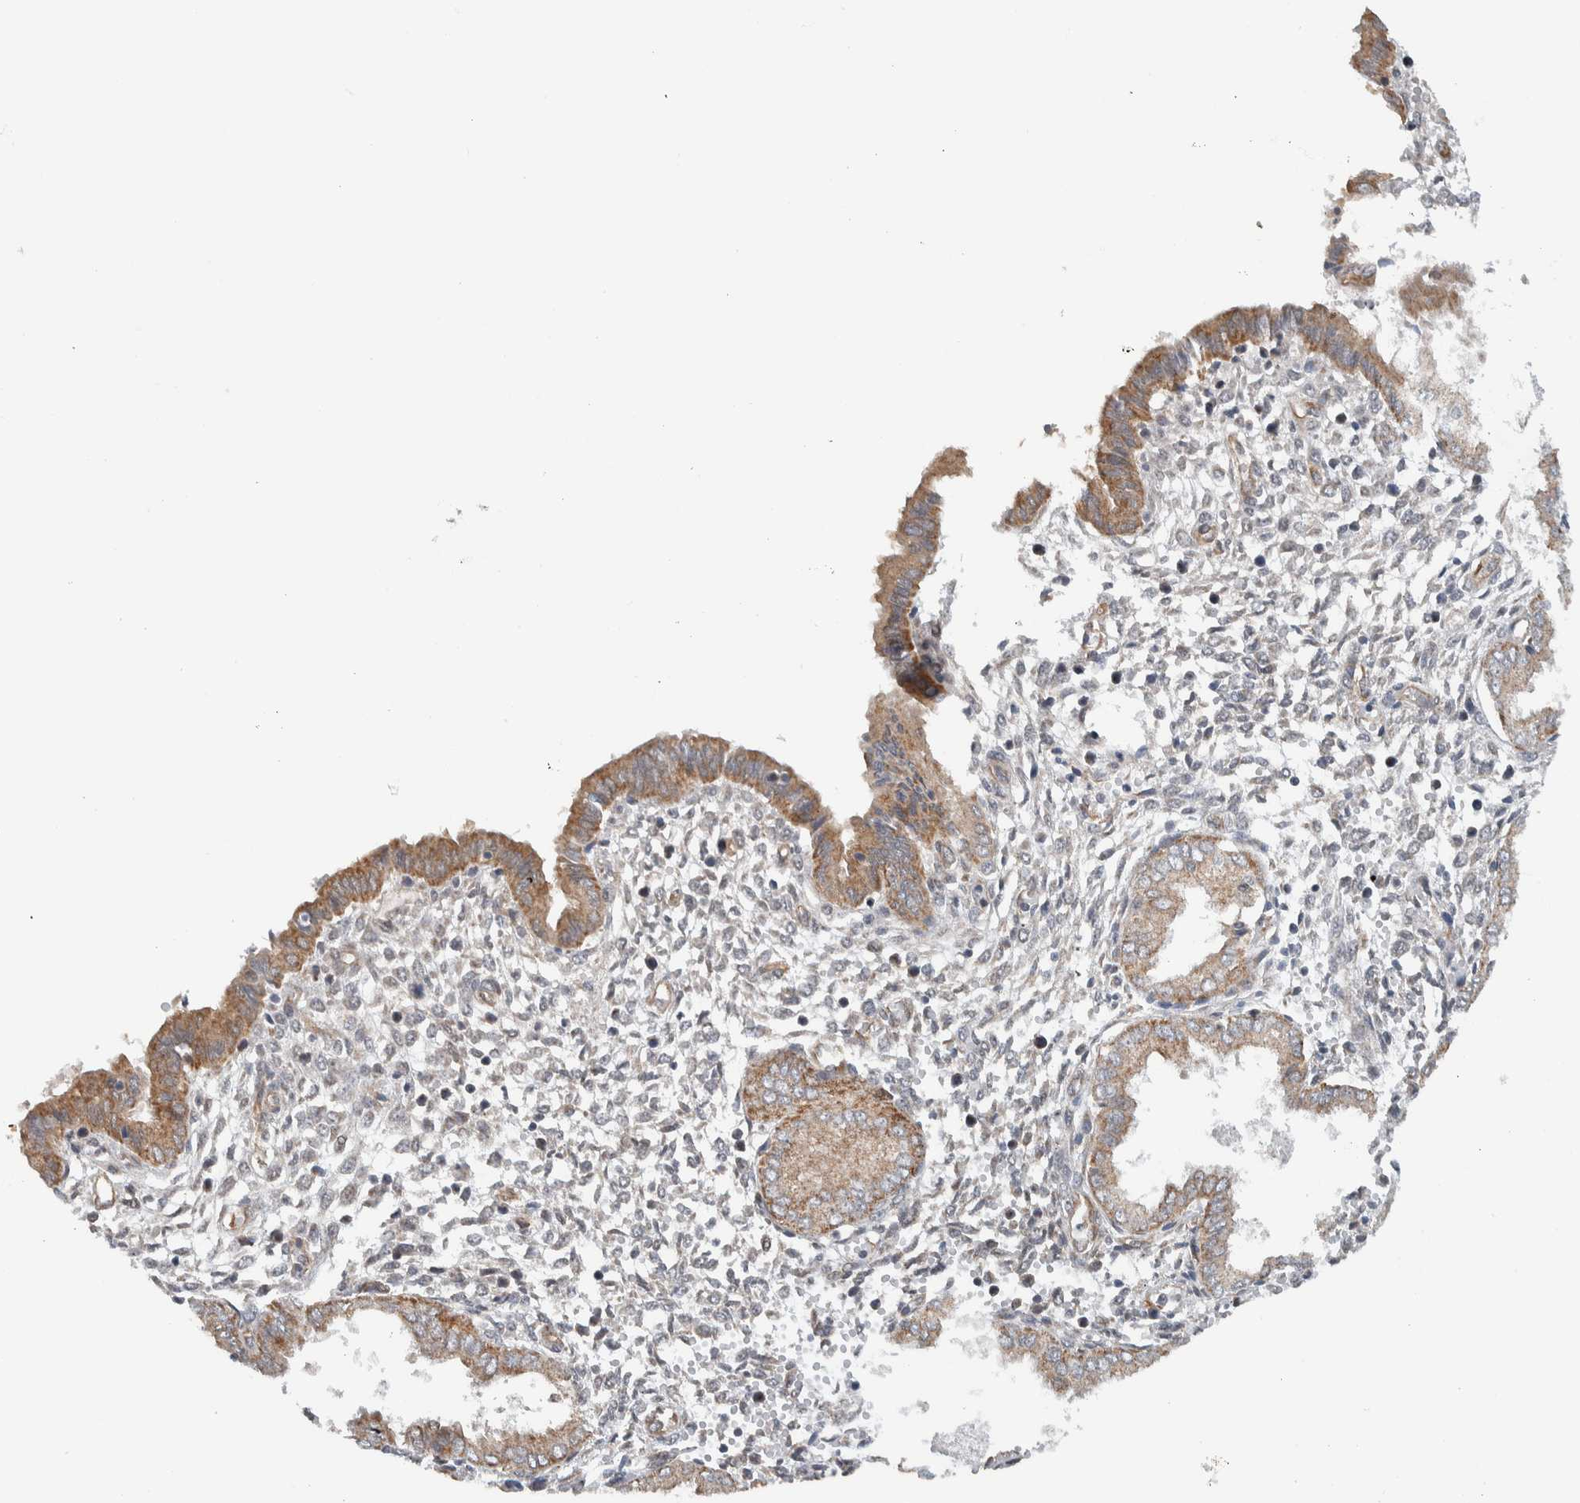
{"staining": {"intensity": "weak", "quantity": "<25%", "location": "cytoplasmic/membranous"}, "tissue": "endometrium", "cell_type": "Cells in endometrial stroma", "image_type": "normal", "snomed": [{"axis": "morphology", "description": "Normal tissue, NOS"}, {"axis": "topography", "description": "Endometrium"}], "caption": "Histopathology image shows no significant protein expression in cells in endometrial stroma of benign endometrium. (Stains: DAB (3,3'-diaminobenzidine) immunohistochemistry with hematoxylin counter stain, Microscopy: brightfield microscopy at high magnification).", "gene": "RERE", "patient": {"sex": "female", "age": 33}}